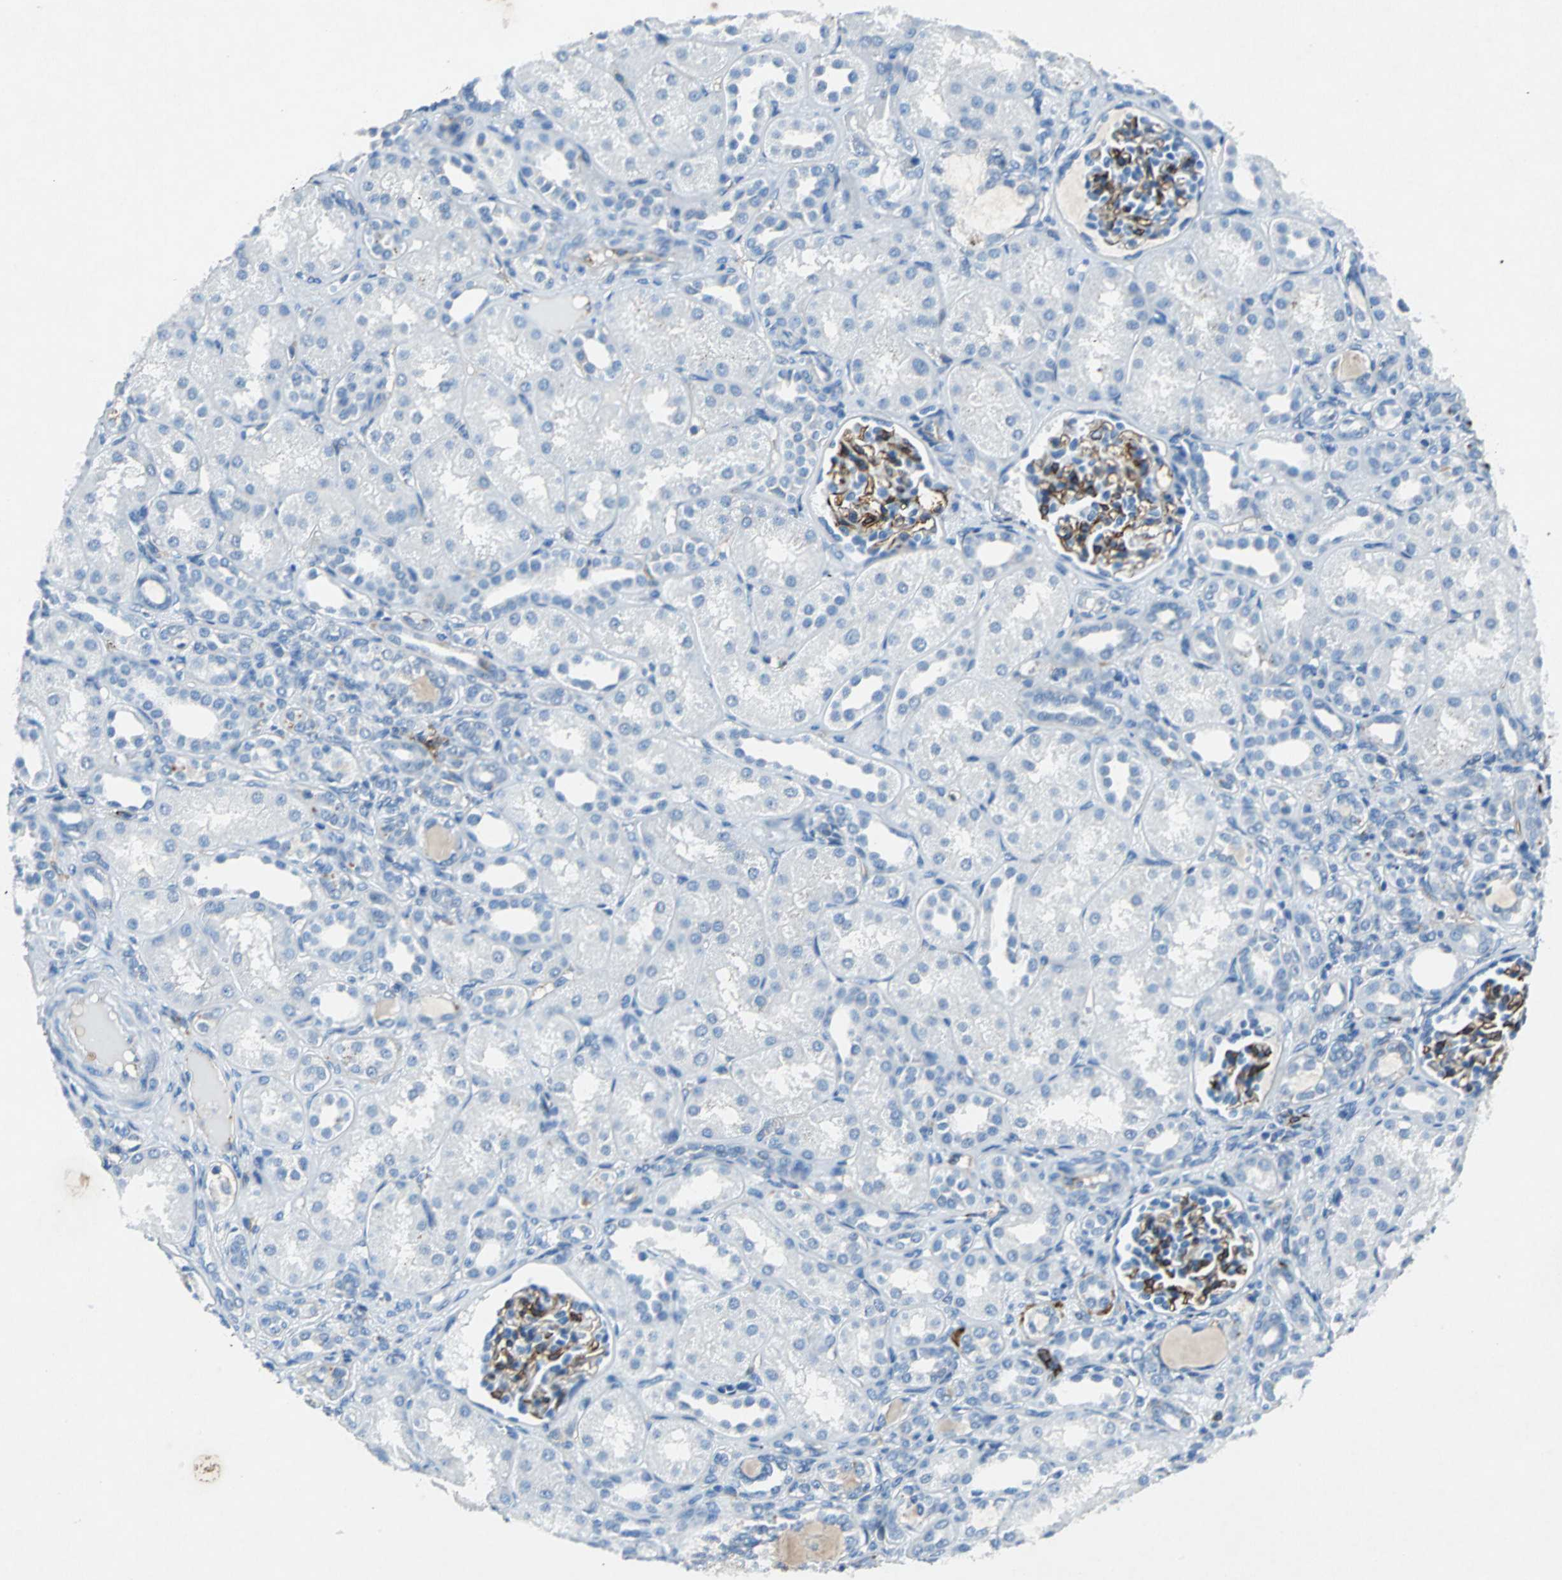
{"staining": {"intensity": "strong", "quantity": ">75%", "location": "cytoplasmic/membranous"}, "tissue": "kidney", "cell_type": "Cells in glomeruli", "image_type": "normal", "snomed": [{"axis": "morphology", "description": "Normal tissue, NOS"}, {"axis": "topography", "description": "Kidney"}], "caption": "This is an image of IHC staining of unremarkable kidney, which shows strong staining in the cytoplasmic/membranous of cells in glomeruli.", "gene": "RPS13", "patient": {"sex": "male", "age": 7}}